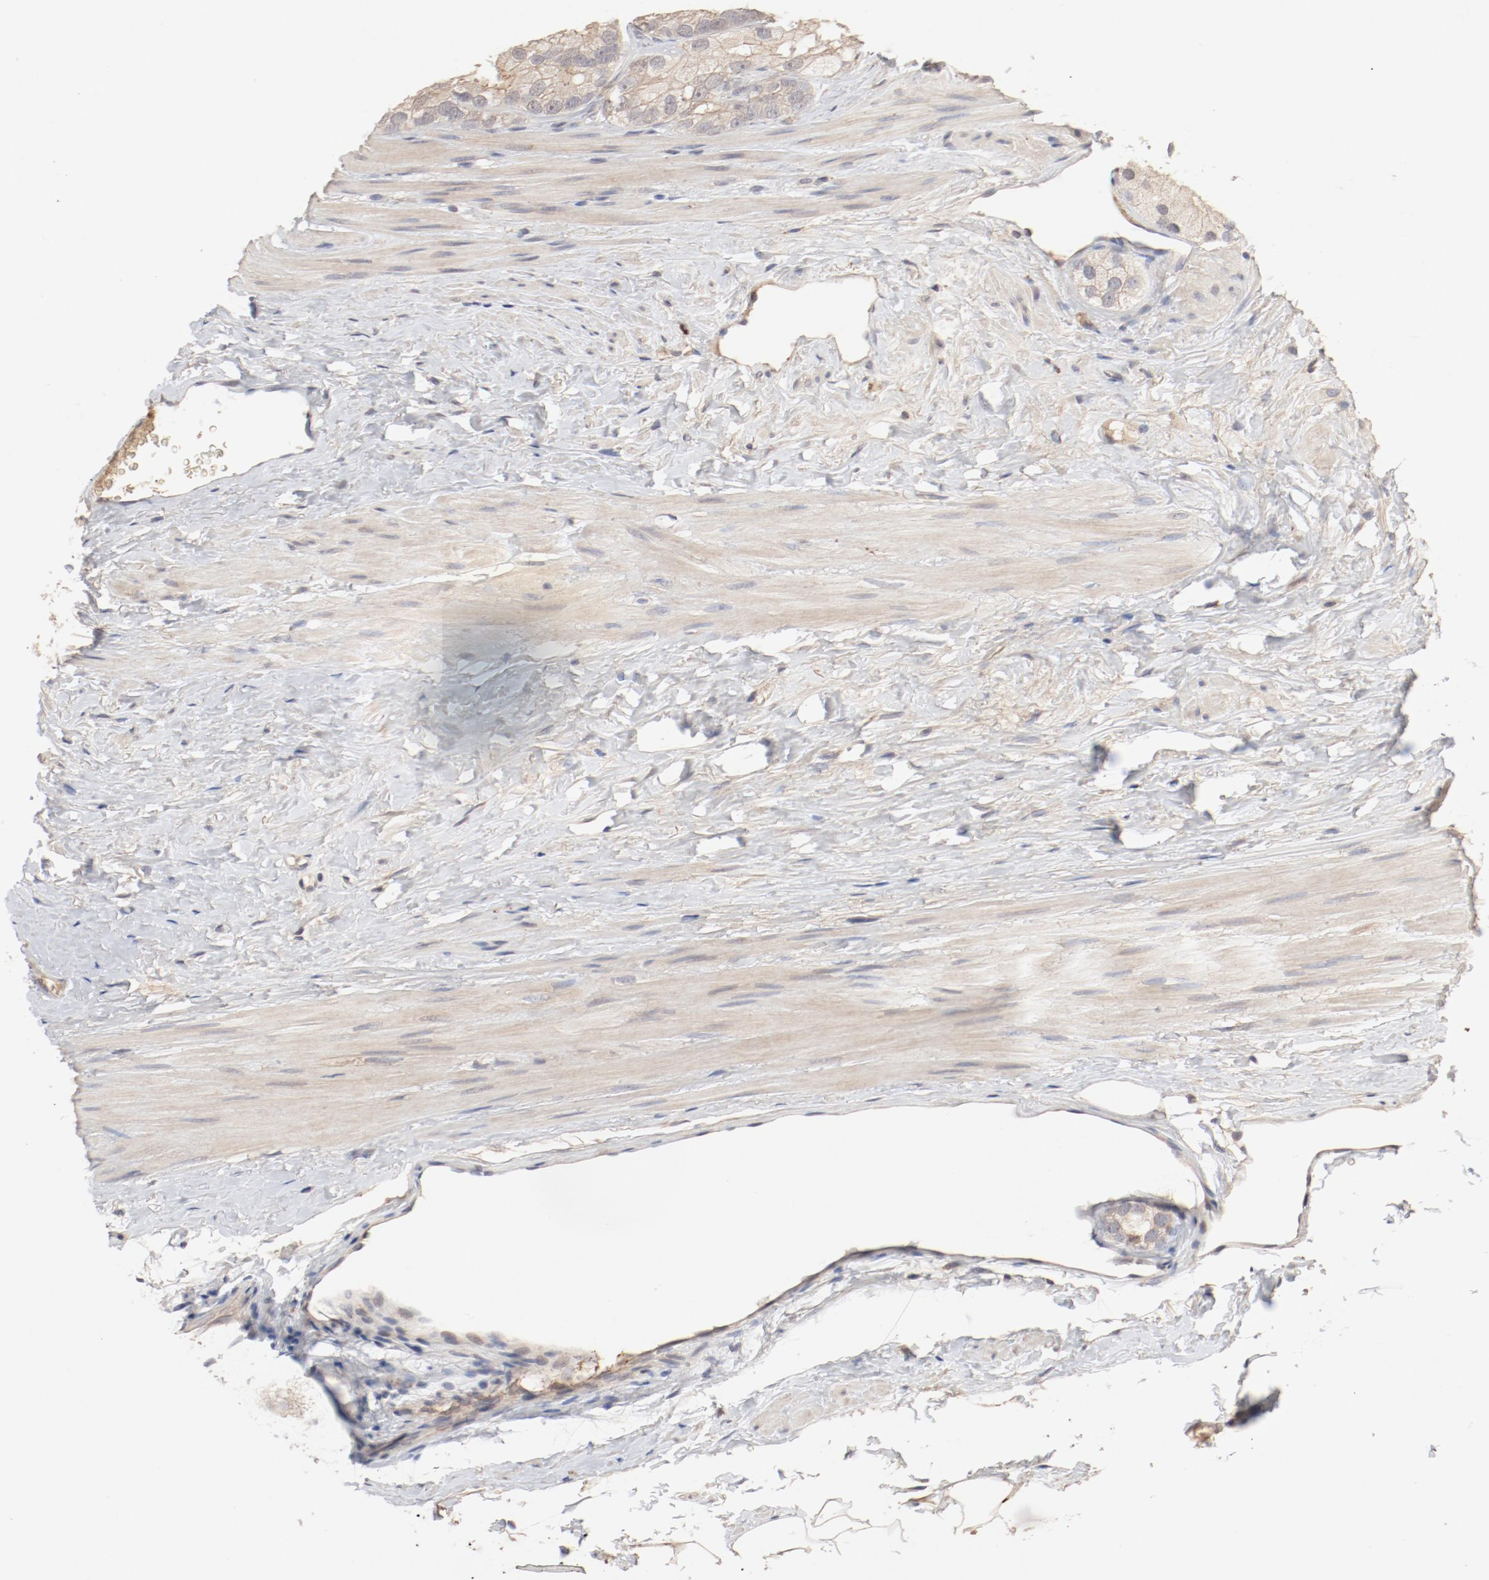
{"staining": {"intensity": "moderate", "quantity": ">75%", "location": "cytoplasmic/membranous"}, "tissue": "prostate cancer", "cell_type": "Tumor cells", "image_type": "cancer", "snomed": [{"axis": "morphology", "description": "Adenocarcinoma, Low grade"}, {"axis": "topography", "description": "Prostate"}], "caption": "Adenocarcinoma (low-grade) (prostate) stained with immunohistochemistry shows moderate cytoplasmic/membranous positivity in approximately >75% of tumor cells.", "gene": "IL3RA", "patient": {"sex": "male", "age": 69}}